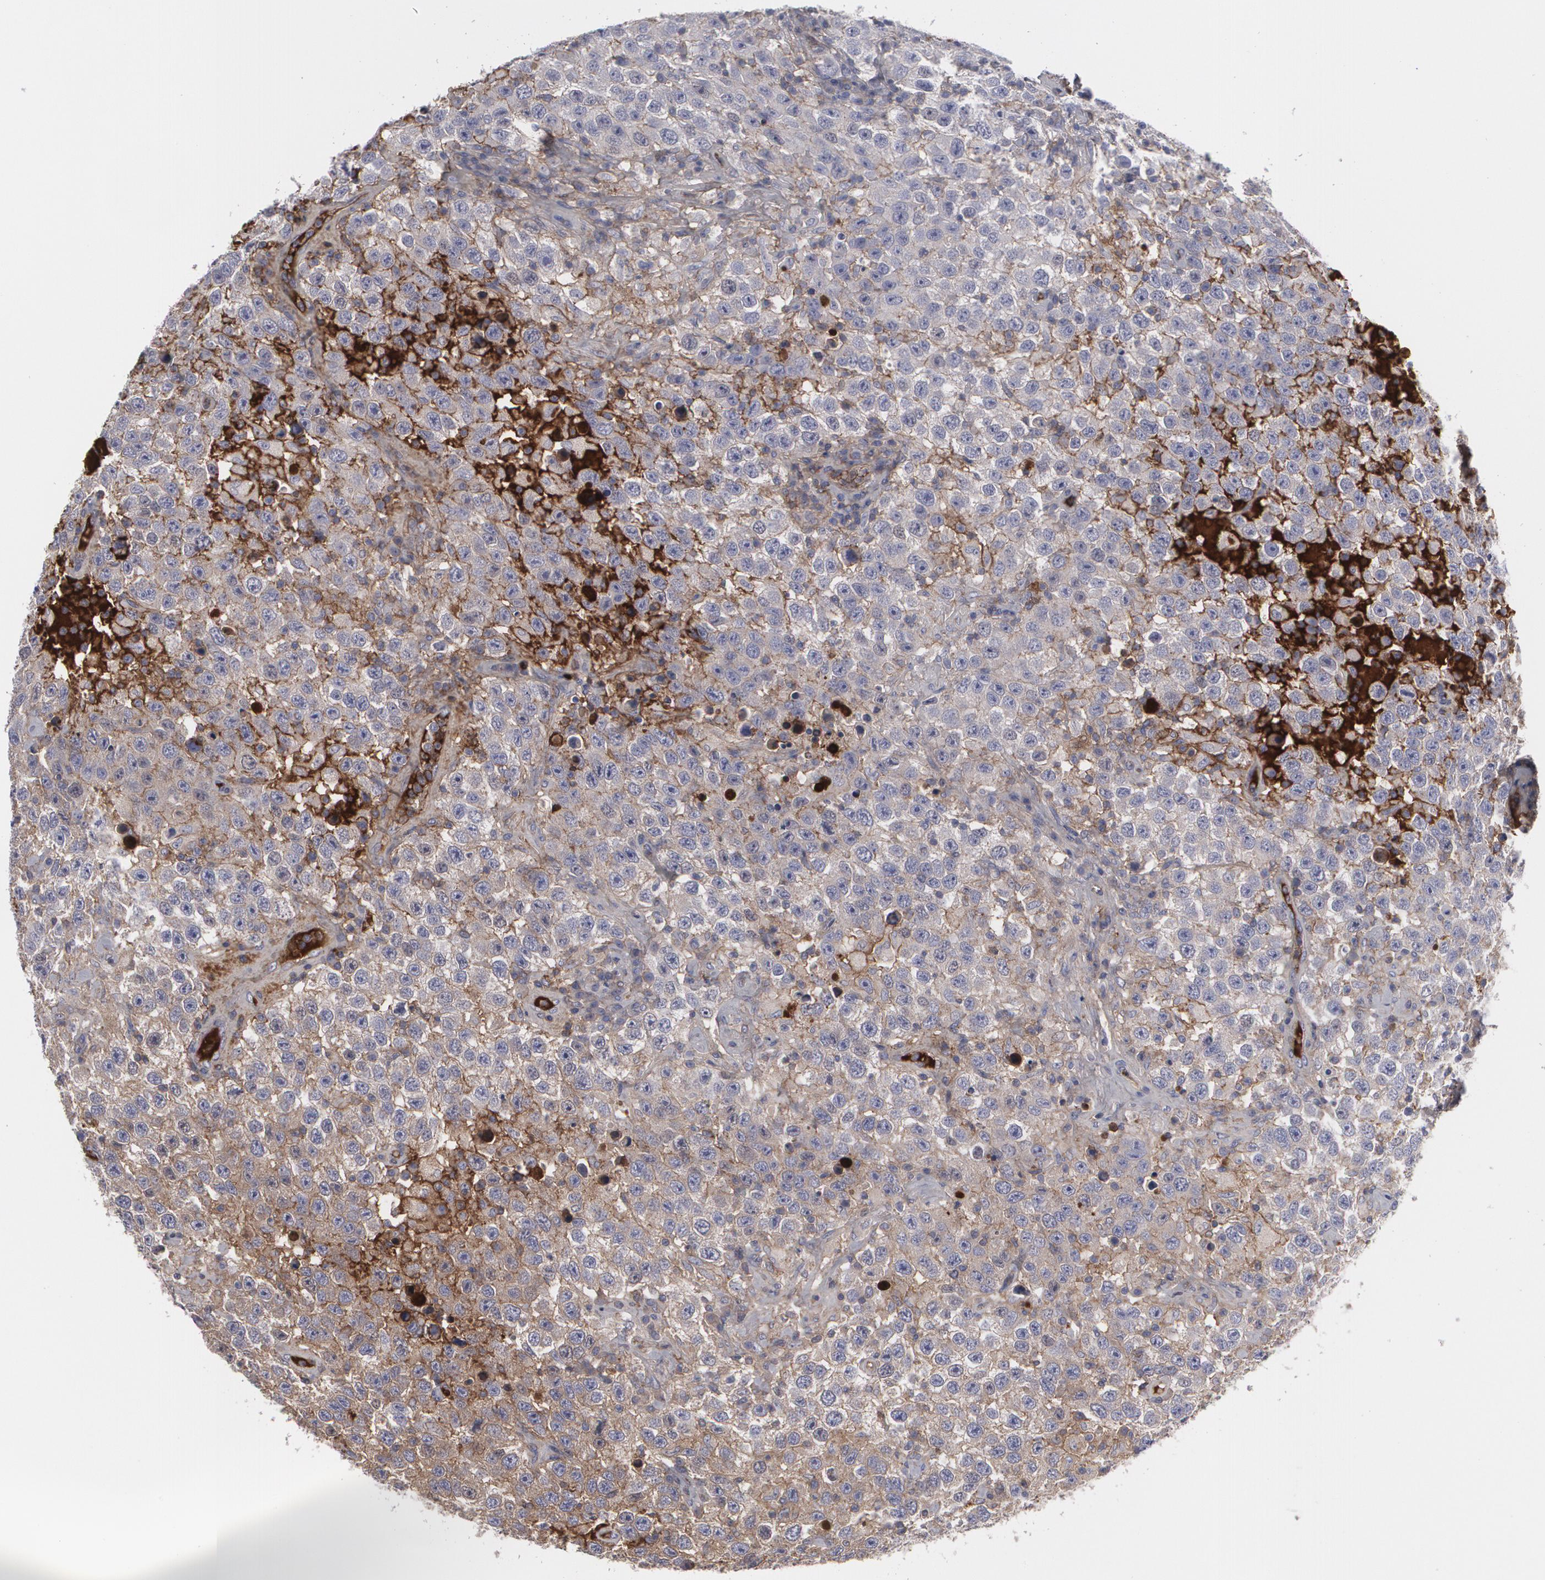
{"staining": {"intensity": "weak", "quantity": "<25%", "location": "cytoplasmic/membranous"}, "tissue": "testis cancer", "cell_type": "Tumor cells", "image_type": "cancer", "snomed": [{"axis": "morphology", "description": "Seminoma, NOS"}, {"axis": "topography", "description": "Testis"}], "caption": "Immunohistochemistry micrograph of neoplastic tissue: human seminoma (testis) stained with DAB (3,3'-diaminobenzidine) shows no significant protein positivity in tumor cells.", "gene": "LRG1", "patient": {"sex": "male", "age": 41}}